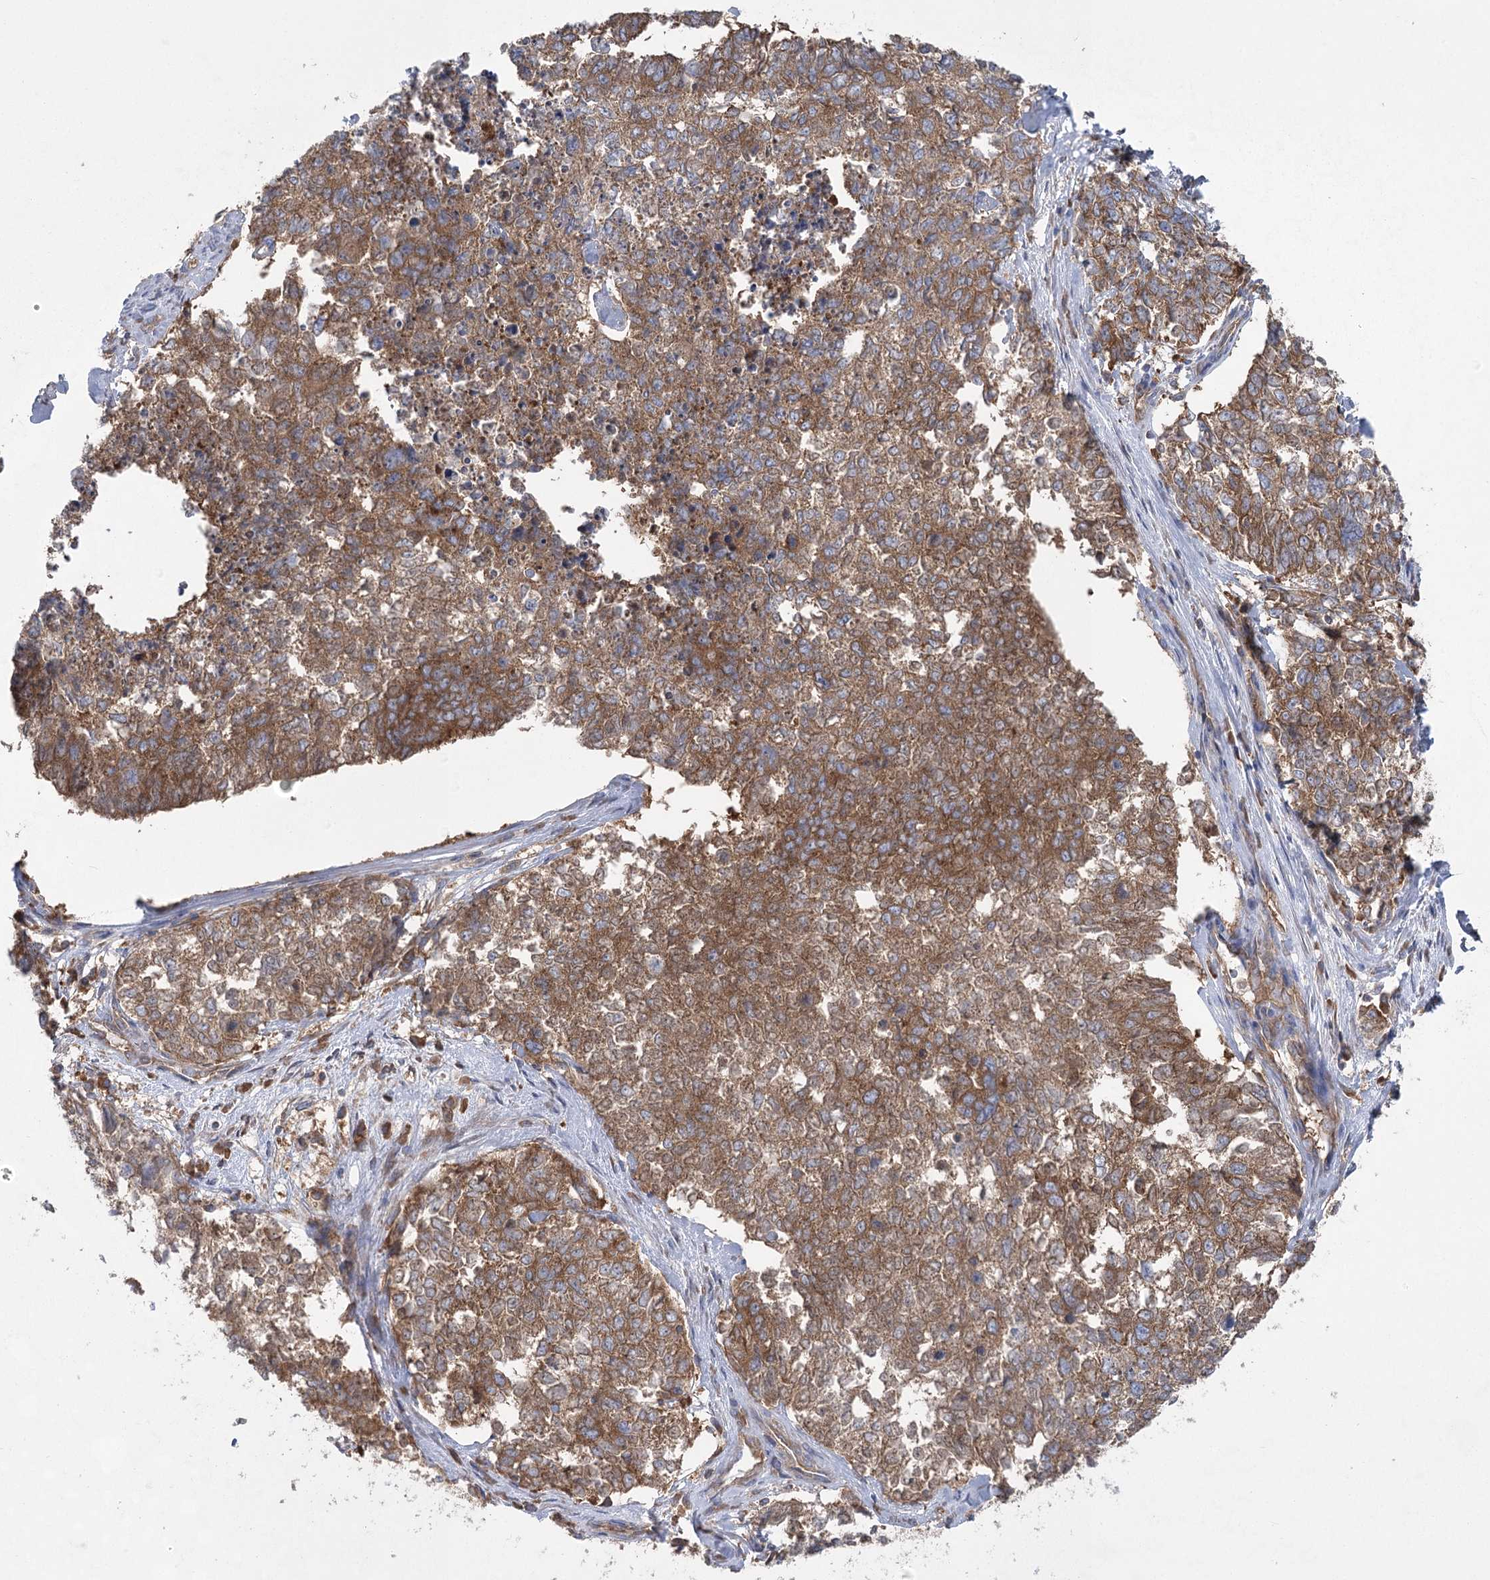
{"staining": {"intensity": "moderate", "quantity": ">75%", "location": "cytoplasmic/membranous"}, "tissue": "cervical cancer", "cell_type": "Tumor cells", "image_type": "cancer", "snomed": [{"axis": "morphology", "description": "Squamous cell carcinoma, NOS"}, {"axis": "topography", "description": "Cervix"}], "caption": "There is medium levels of moderate cytoplasmic/membranous staining in tumor cells of squamous cell carcinoma (cervical), as demonstrated by immunohistochemical staining (brown color).", "gene": "EIF3A", "patient": {"sex": "female", "age": 63}}